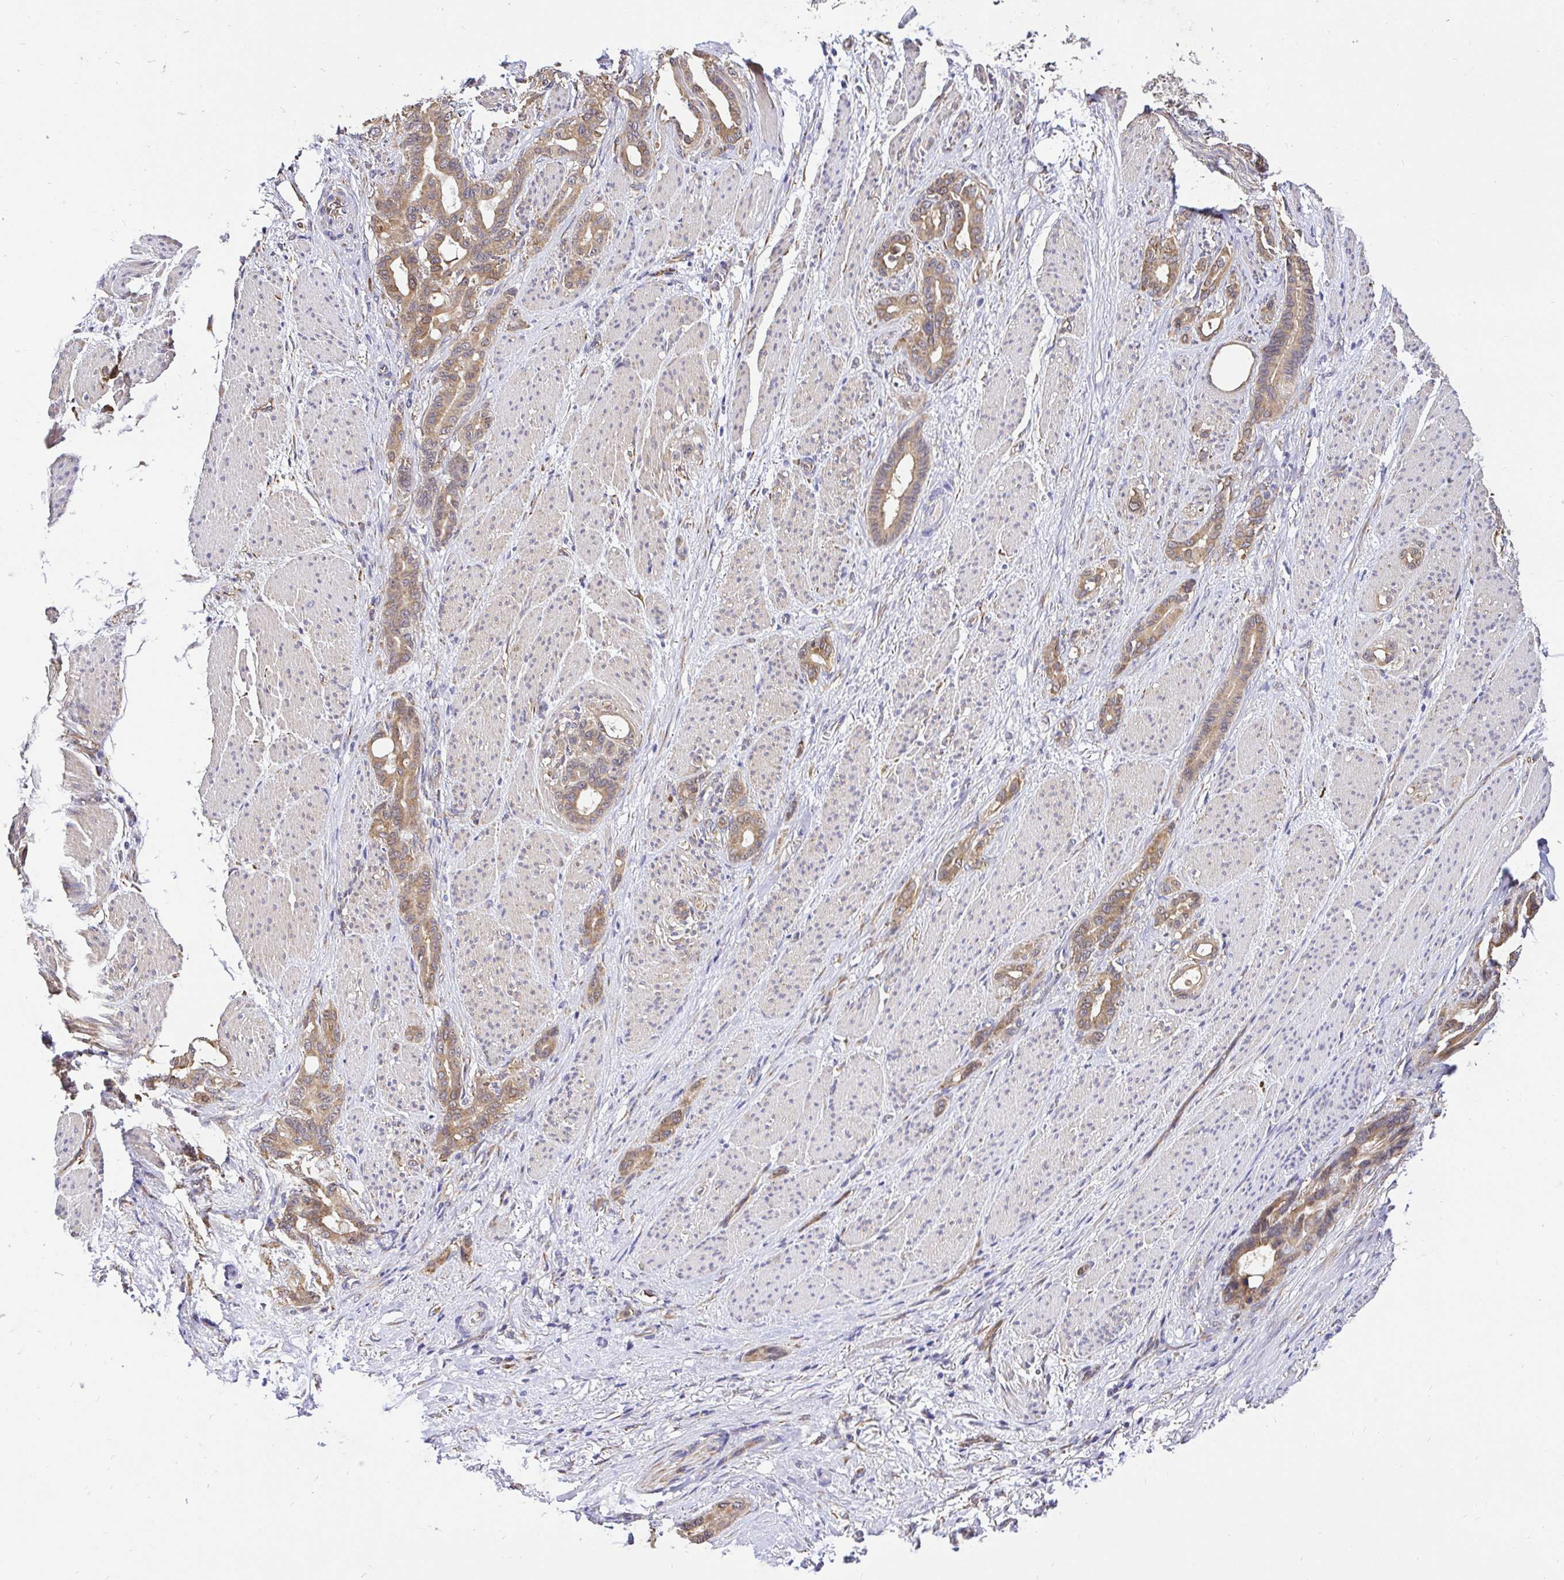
{"staining": {"intensity": "moderate", "quantity": ">75%", "location": "cytoplasmic/membranous"}, "tissue": "stomach cancer", "cell_type": "Tumor cells", "image_type": "cancer", "snomed": [{"axis": "morphology", "description": "Normal tissue, NOS"}, {"axis": "morphology", "description": "Adenocarcinoma, NOS"}, {"axis": "topography", "description": "Esophagus"}, {"axis": "topography", "description": "Stomach, upper"}], "caption": "A high-resolution histopathology image shows IHC staining of stomach cancer, which exhibits moderate cytoplasmic/membranous positivity in approximately >75% of tumor cells.", "gene": "CCDC122", "patient": {"sex": "male", "age": 62}}